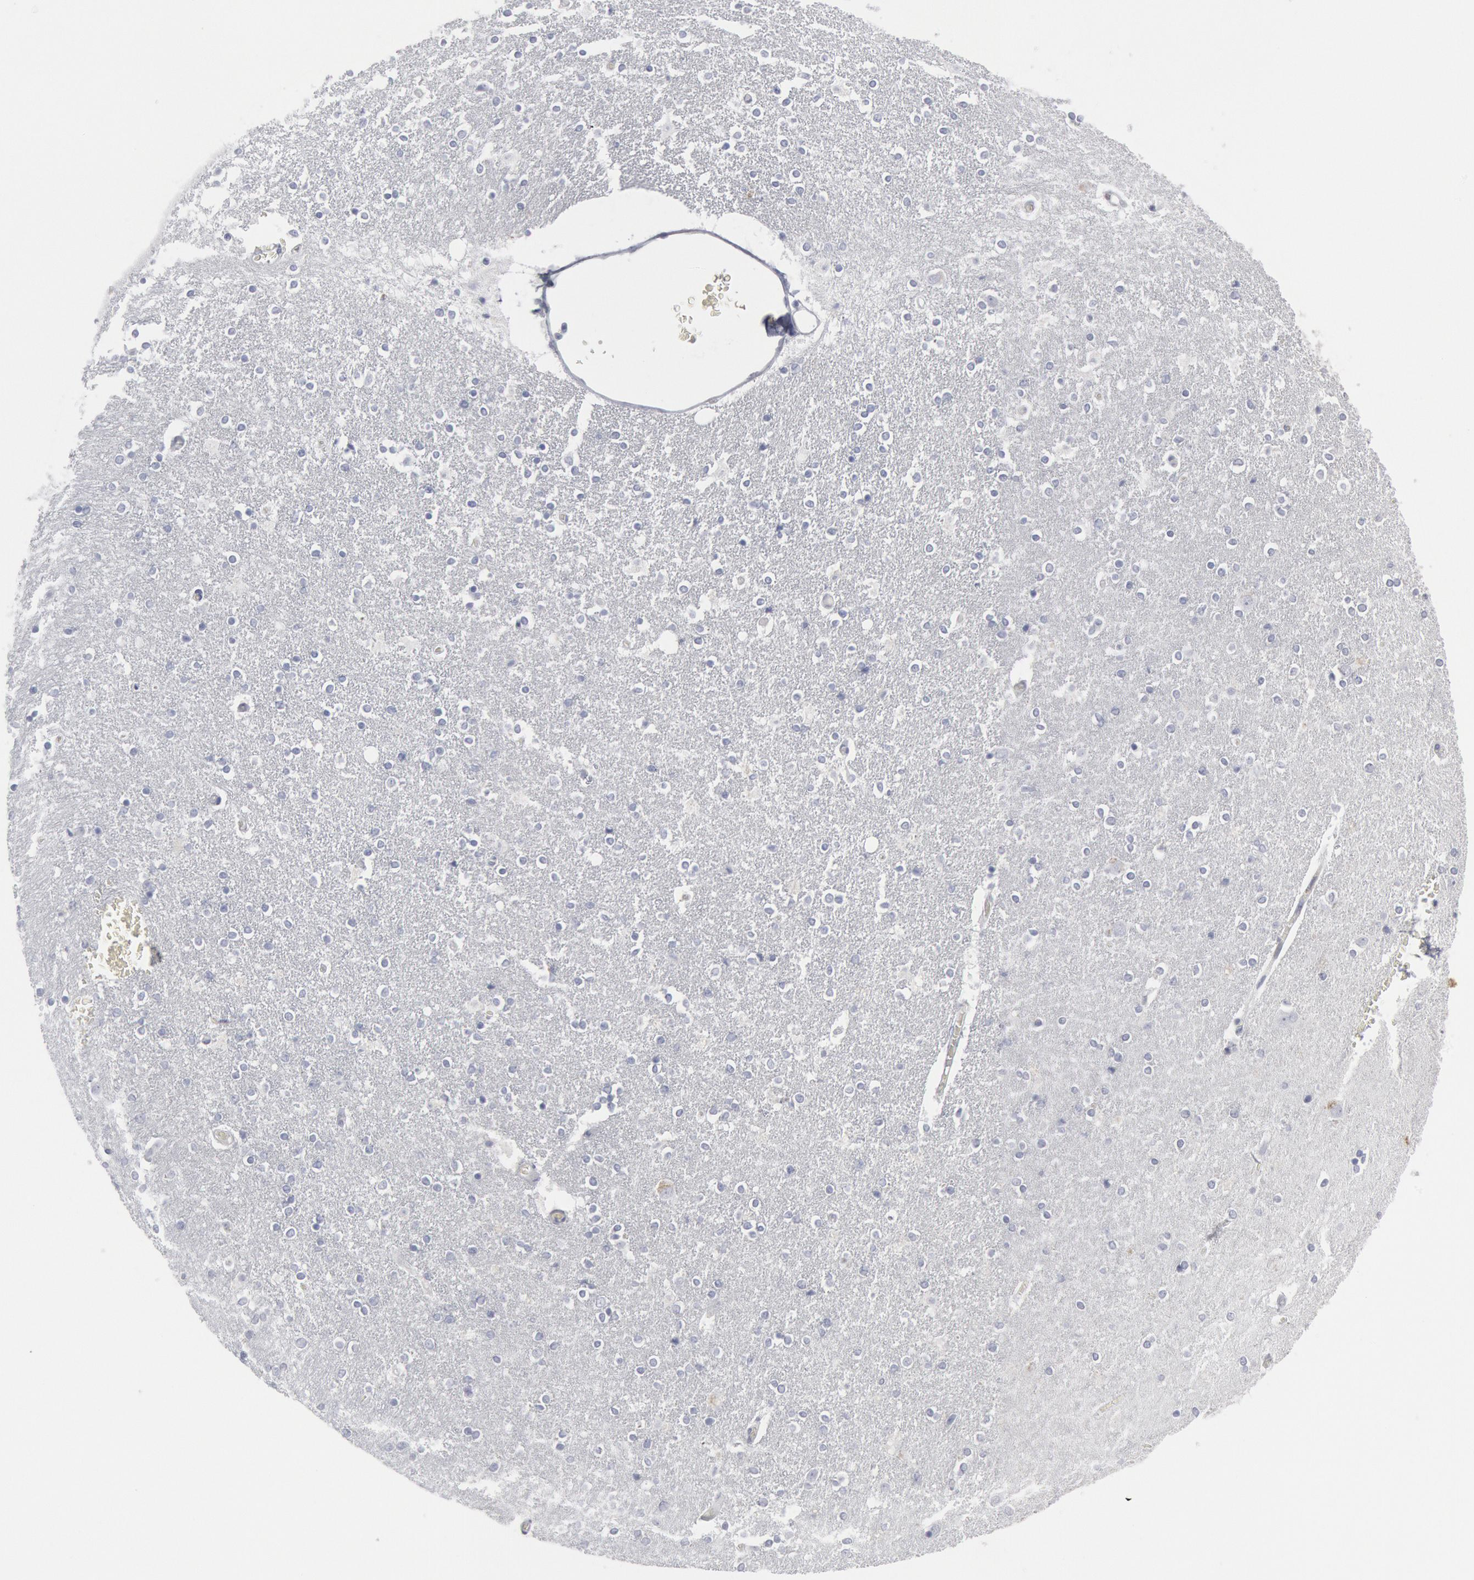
{"staining": {"intensity": "negative", "quantity": "none", "location": "none"}, "tissue": "caudate", "cell_type": "Glial cells", "image_type": "normal", "snomed": [{"axis": "morphology", "description": "Normal tissue, NOS"}, {"axis": "topography", "description": "Lateral ventricle wall"}], "caption": "Glial cells show no significant protein positivity in normal caudate. (DAB IHC visualized using brightfield microscopy, high magnification).", "gene": "DMC1", "patient": {"sex": "female", "age": 54}}